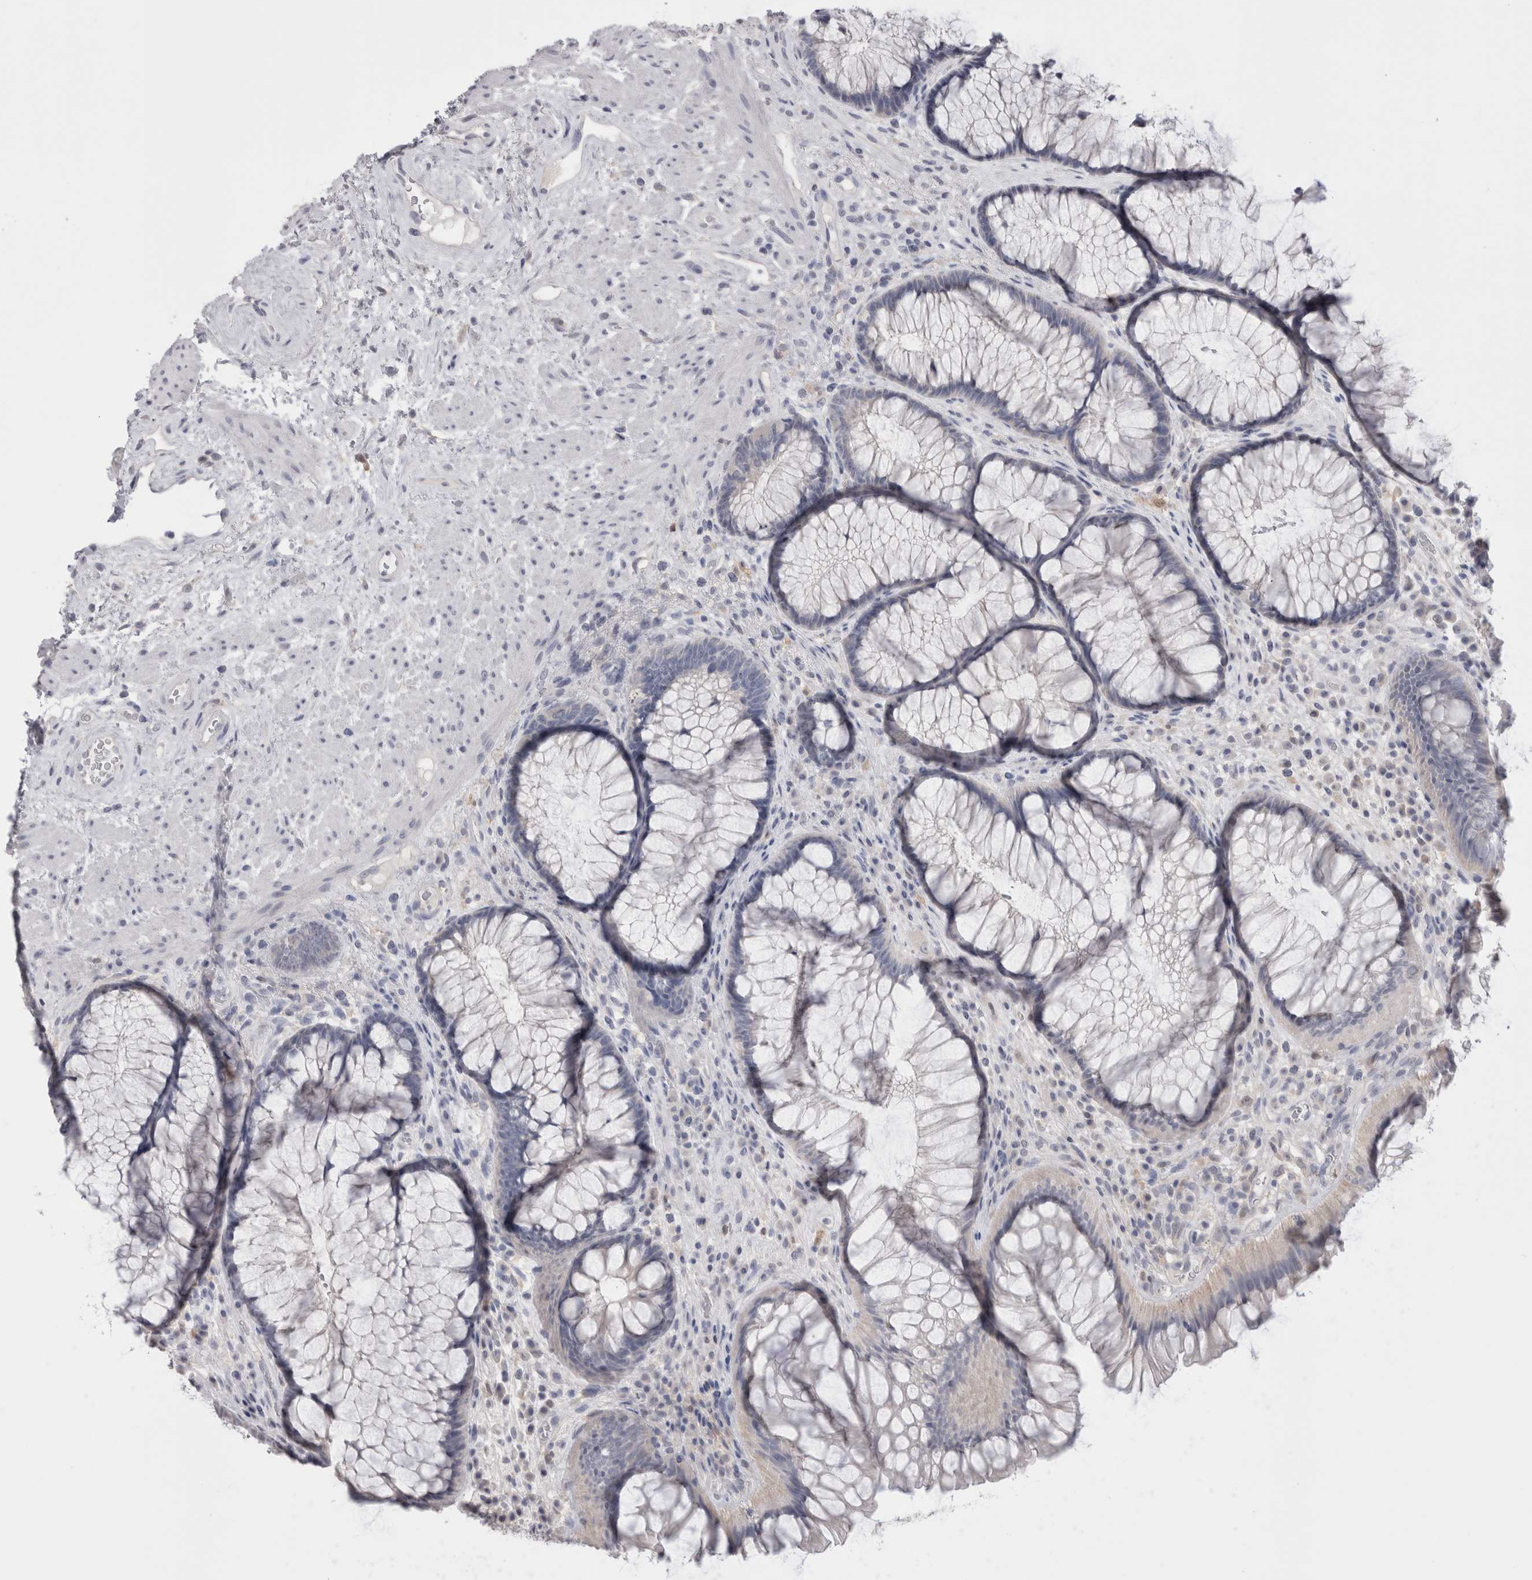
{"staining": {"intensity": "negative", "quantity": "none", "location": "none"}, "tissue": "rectum", "cell_type": "Glandular cells", "image_type": "normal", "snomed": [{"axis": "morphology", "description": "Normal tissue, NOS"}, {"axis": "topography", "description": "Rectum"}], "caption": "Immunohistochemical staining of benign rectum exhibits no significant positivity in glandular cells. (DAB (3,3'-diaminobenzidine) immunohistochemistry, high magnification).", "gene": "SUCNR1", "patient": {"sex": "male", "age": 51}}